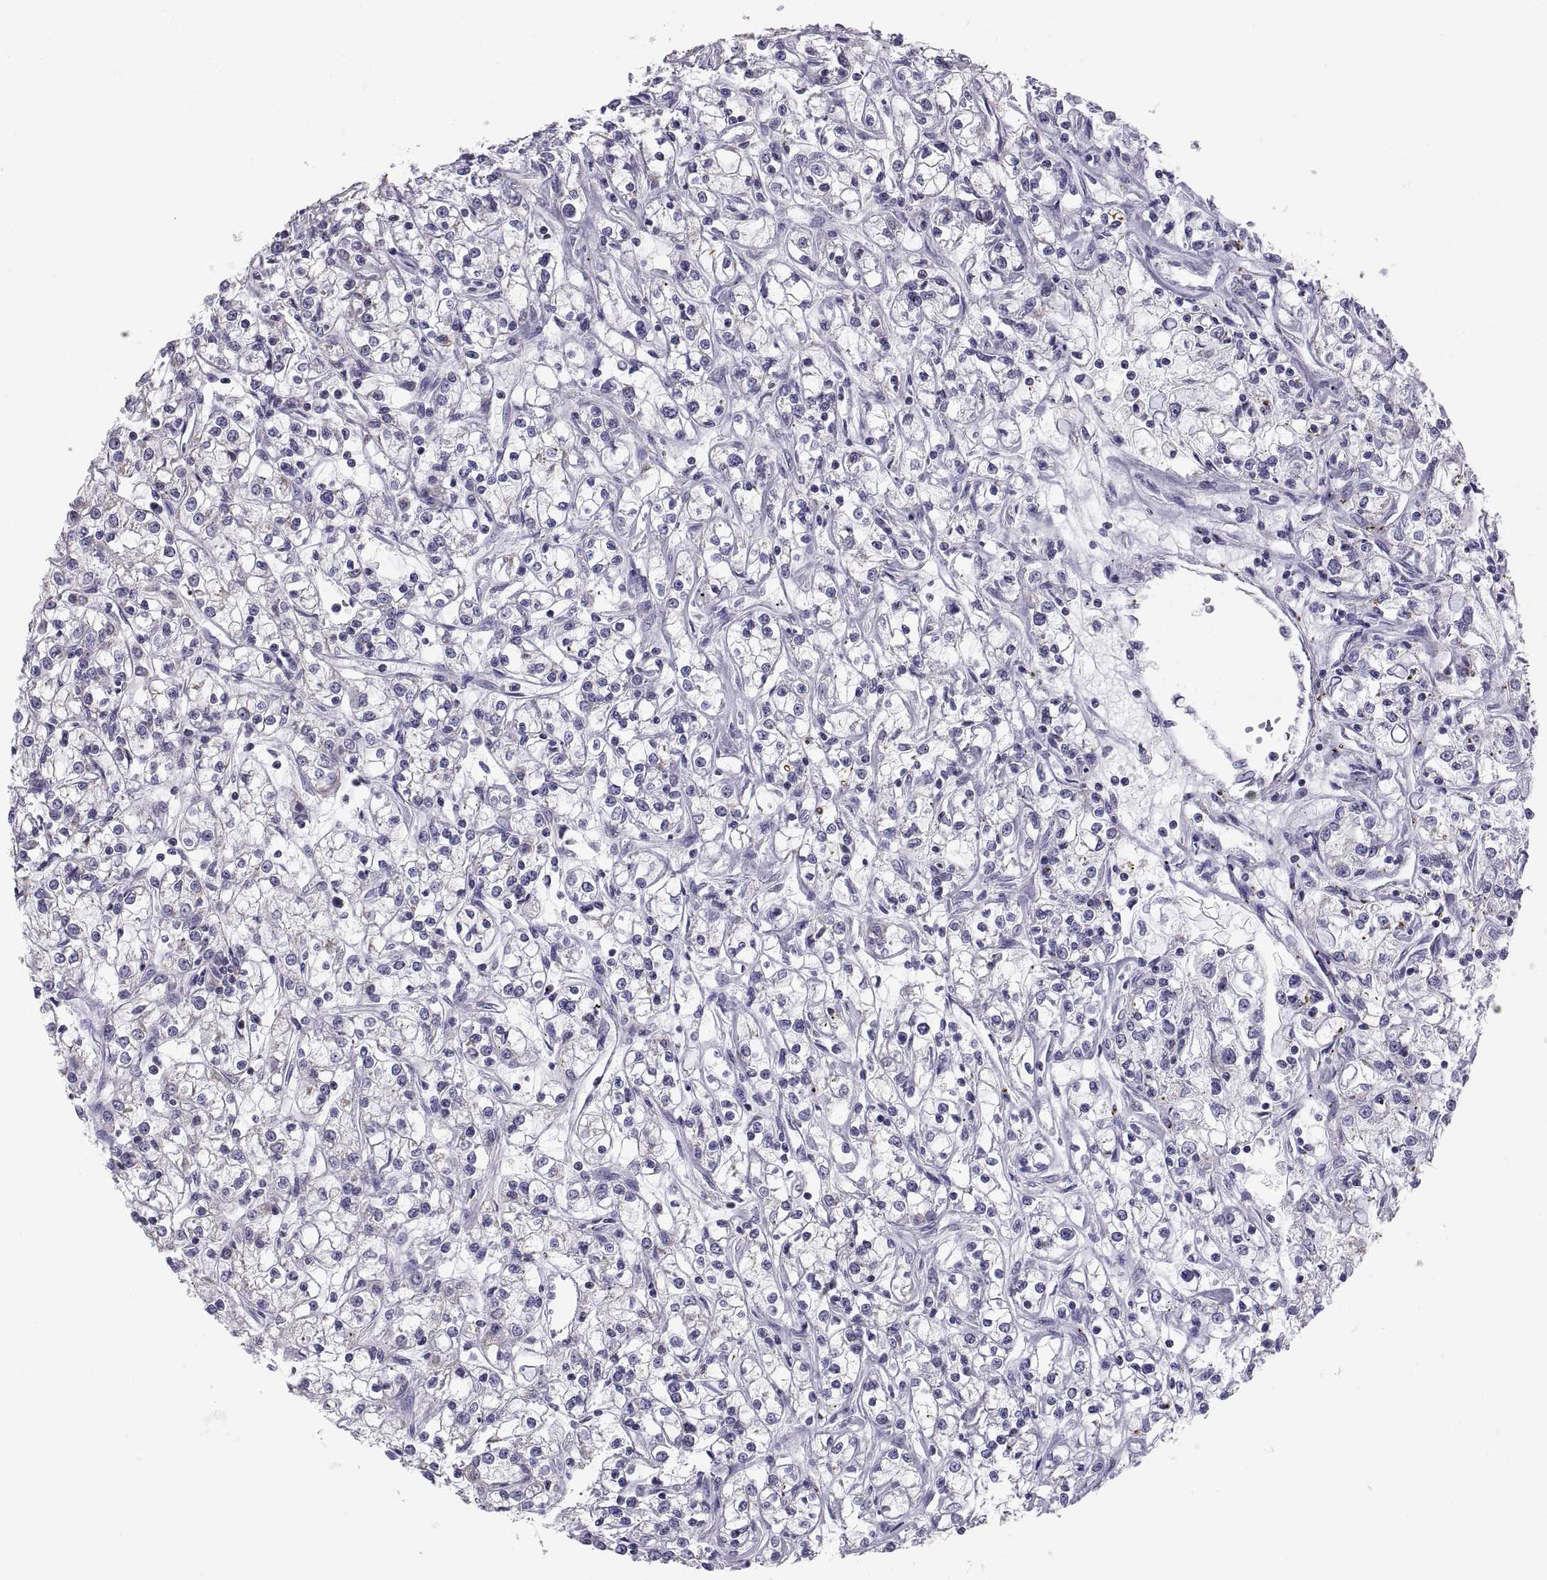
{"staining": {"intensity": "negative", "quantity": "none", "location": "none"}, "tissue": "renal cancer", "cell_type": "Tumor cells", "image_type": "cancer", "snomed": [{"axis": "morphology", "description": "Adenocarcinoma, NOS"}, {"axis": "topography", "description": "Kidney"}], "caption": "IHC image of neoplastic tissue: renal cancer (adenocarcinoma) stained with DAB exhibits no significant protein staining in tumor cells.", "gene": "TNNC1", "patient": {"sex": "female", "age": 59}}